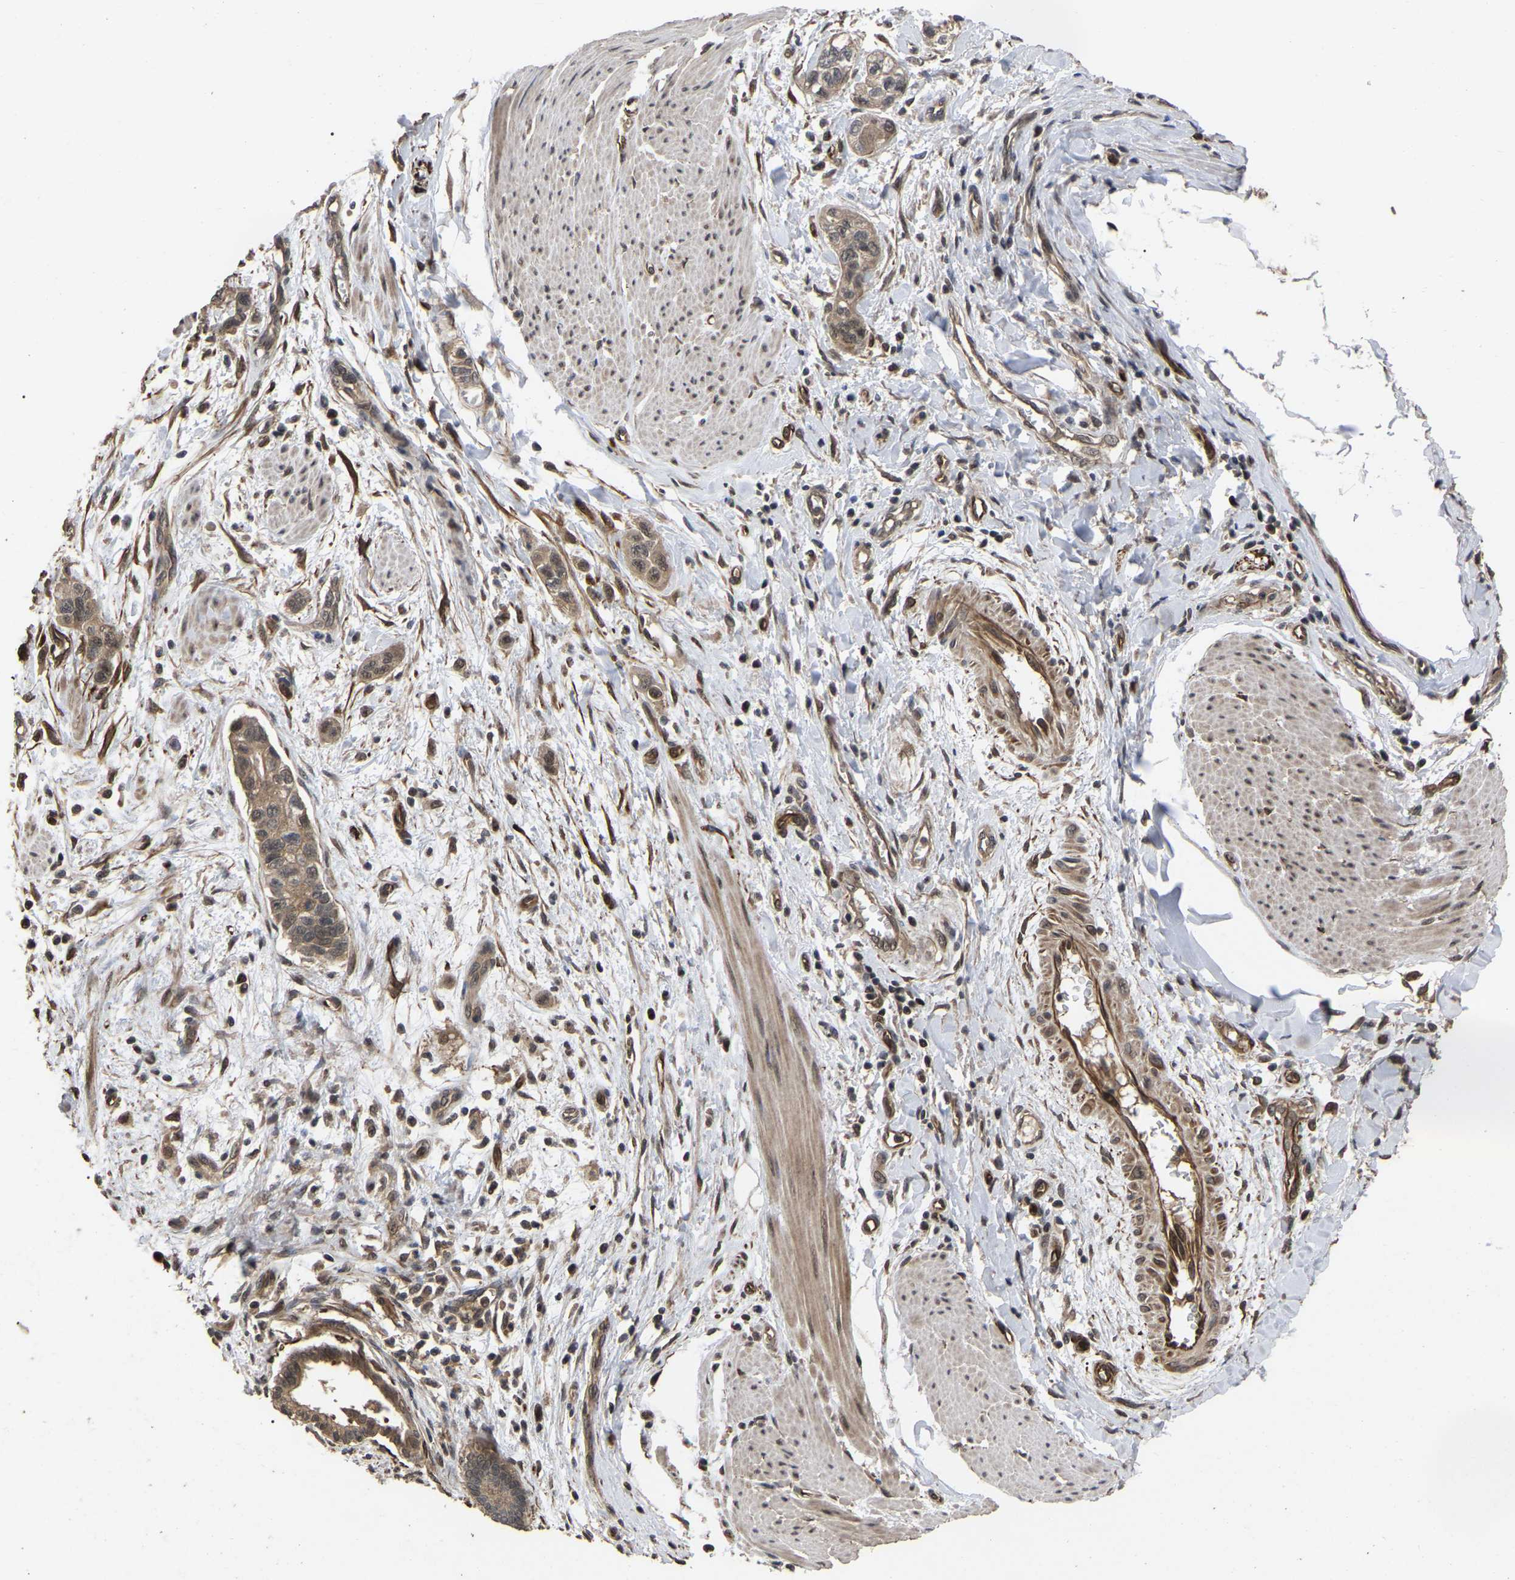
{"staining": {"intensity": "moderate", "quantity": ">75%", "location": "cytoplasmic/membranous"}, "tissue": "pancreatic cancer", "cell_type": "Tumor cells", "image_type": "cancer", "snomed": [{"axis": "morphology", "description": "Adenocarcinoma, NOS"}, {"axis": "topography", "description": "Pancreas"}], "caption": "Protein staining demonstrates moderate cytoplasmic/membranous expression in approximately >75% of tumor cells in pancreatic cancer (adenocarcinoma).", "gene": "FAM161B", "patient": {"sex": "male", "age": 74}}